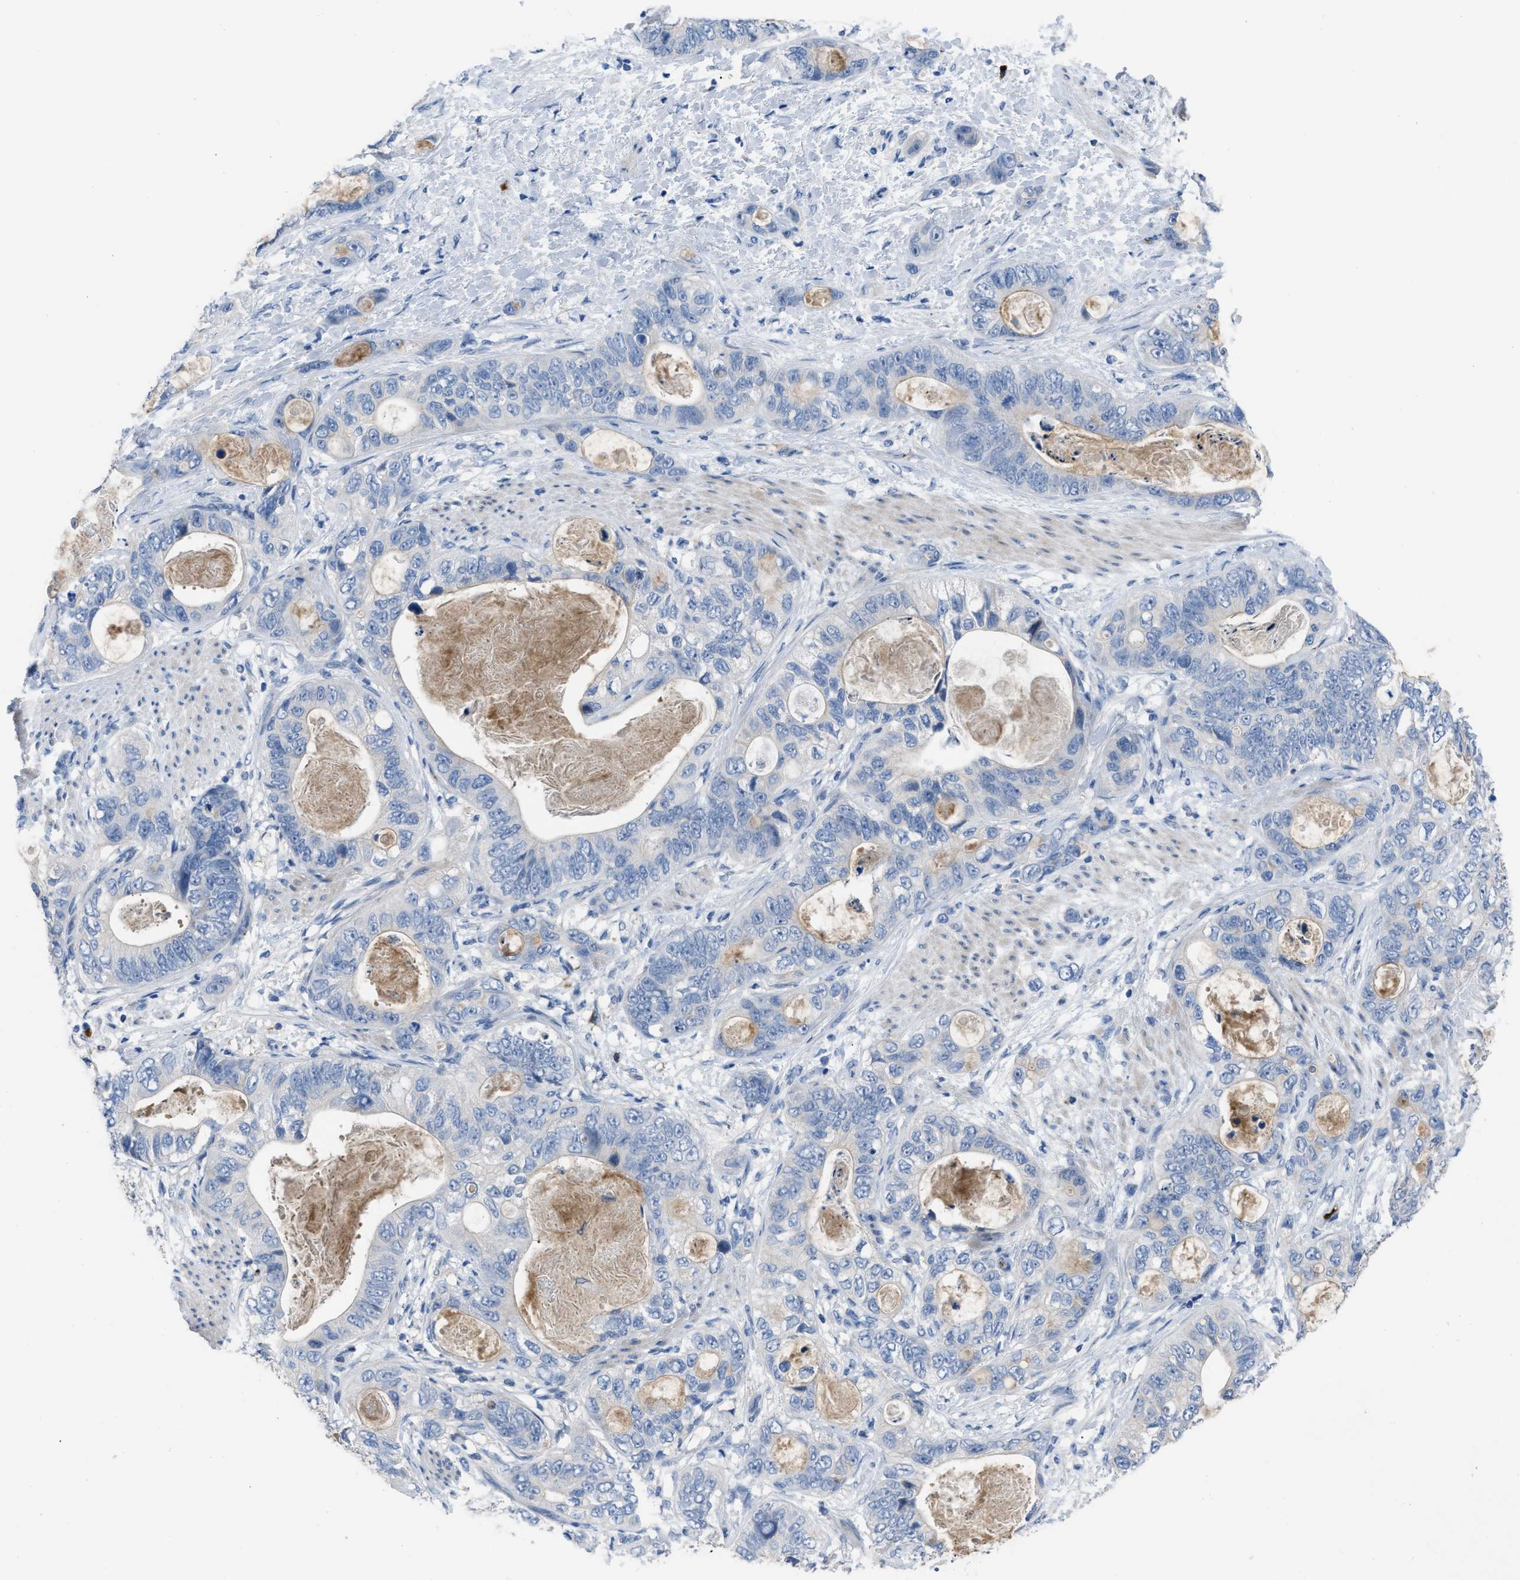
{"staining": {"intensity": "negative", "quantity": "none", "location": "none"}, "tissue": "stomach cancer", "cell_type": "Tumor cells", "image_type": "cancer", "snomed": [{"axis": "morphology", "description": "Normal tissue, NOS"}, {"axis": "morphology", "description": "Adenocarcinoma, NOS"}, {"axis": "topography", "description": "Stomach"}], "caption": "Tumor cells are negative for brown protein staining in stomach cancer.", "gene": "FGF18", "patient": {"sex": "female", "age": 89}}